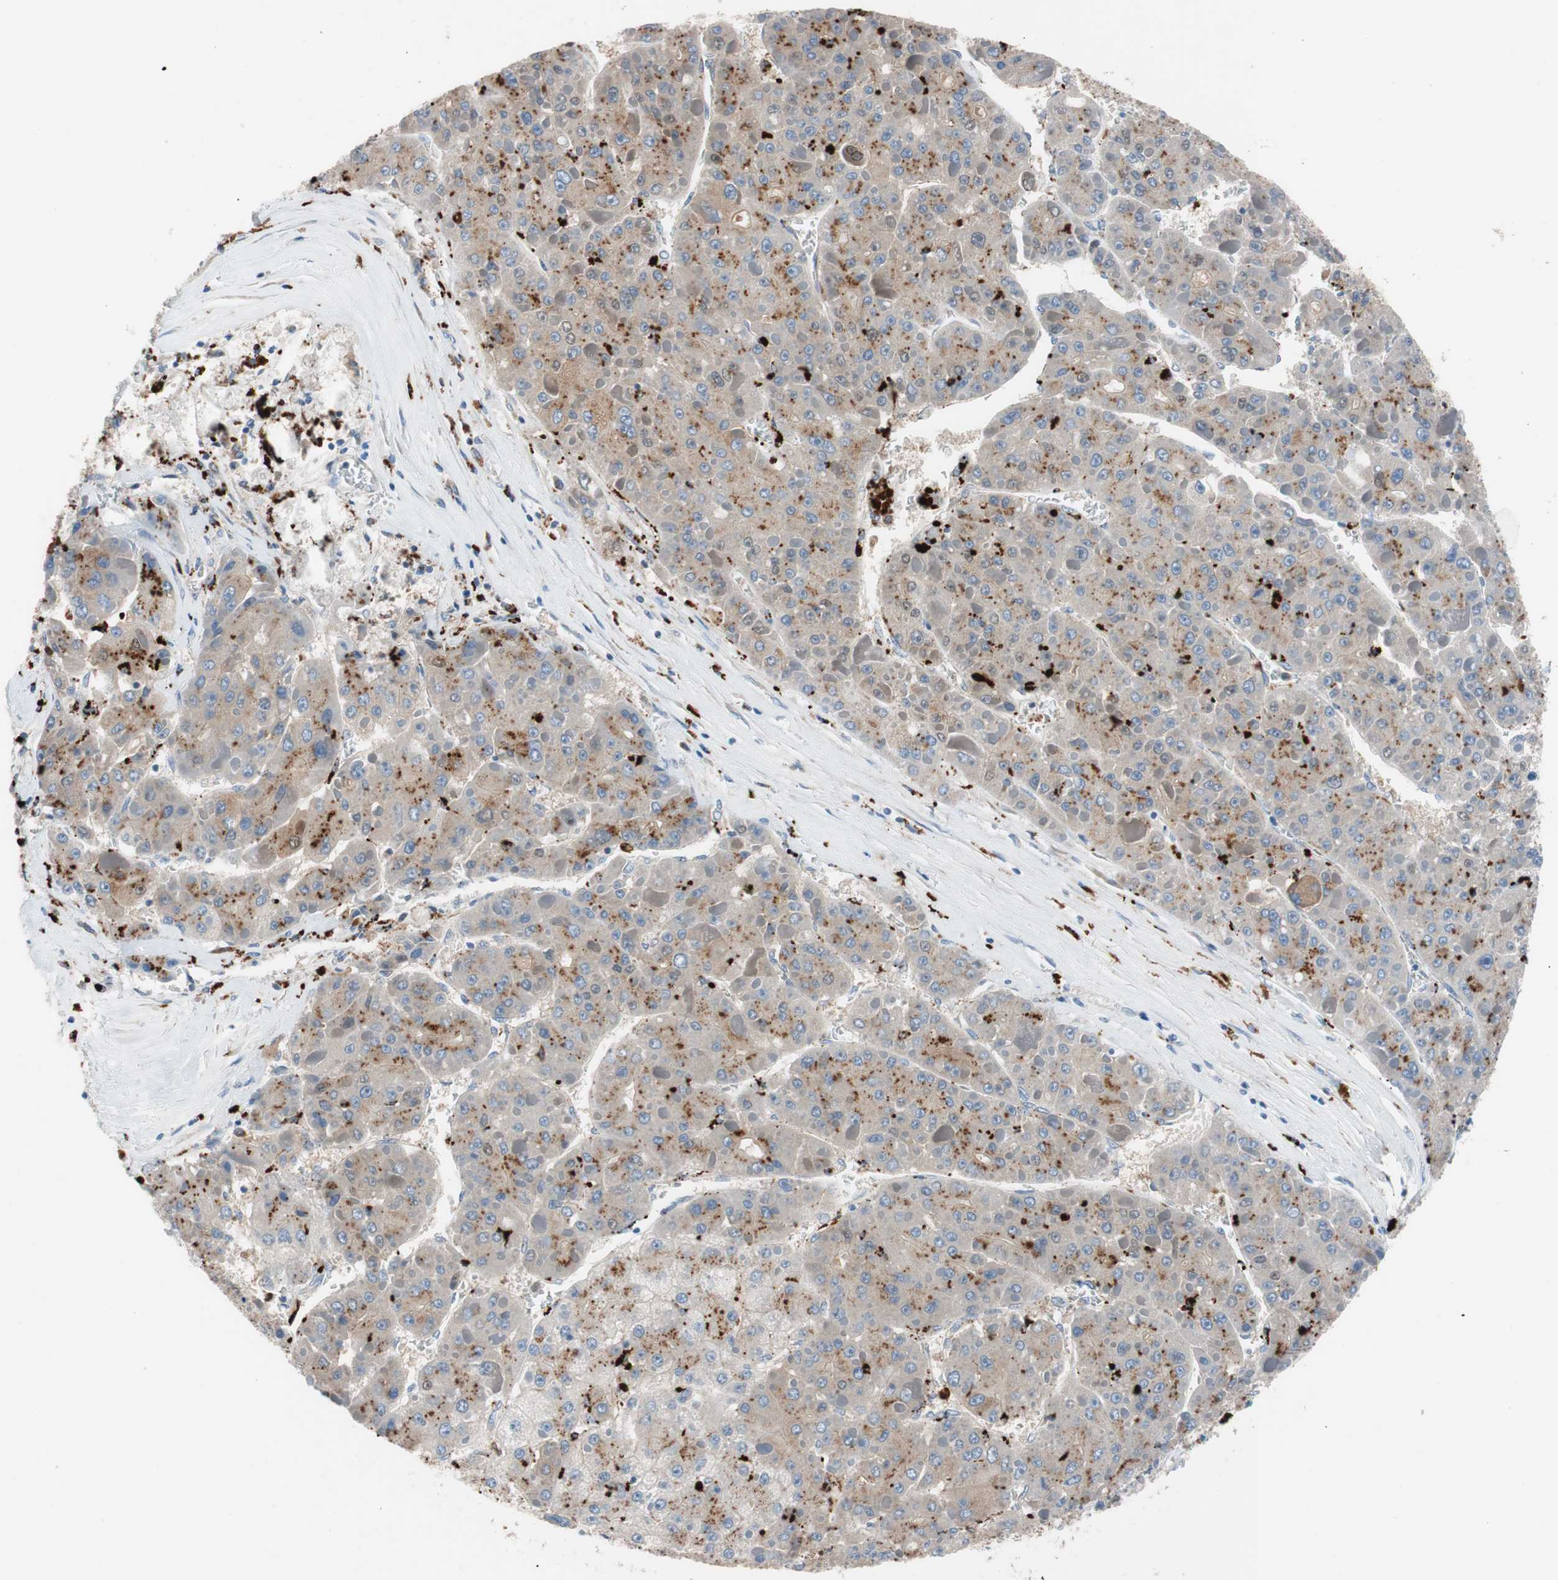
{"staining": {"intensity": "moderate", "quantity": "<25%", "location": "cytoplasmic/membranous"}, "tissue": "liver cancer", "cell_type": "Tumor cells", "image_type": "cancer", "snomed": [{"axis": "morphology", "description": "Carcinoma, Hepatocellular, NOS"}, {"axis": "topography", "description": "Liver"}], "caption": "IHC photomicrograph of neoplastic tissue: hepatocellular carcinoma (liver) stained using IHC displays low levels of moderate protein expression localized specifically in the cytoplasmic/membranous of tumor cells, appearing as a cytoplasmic/membranous brown color.", "gene": "CLEC4D", "patient": {"sex": "female", "age": 73}}